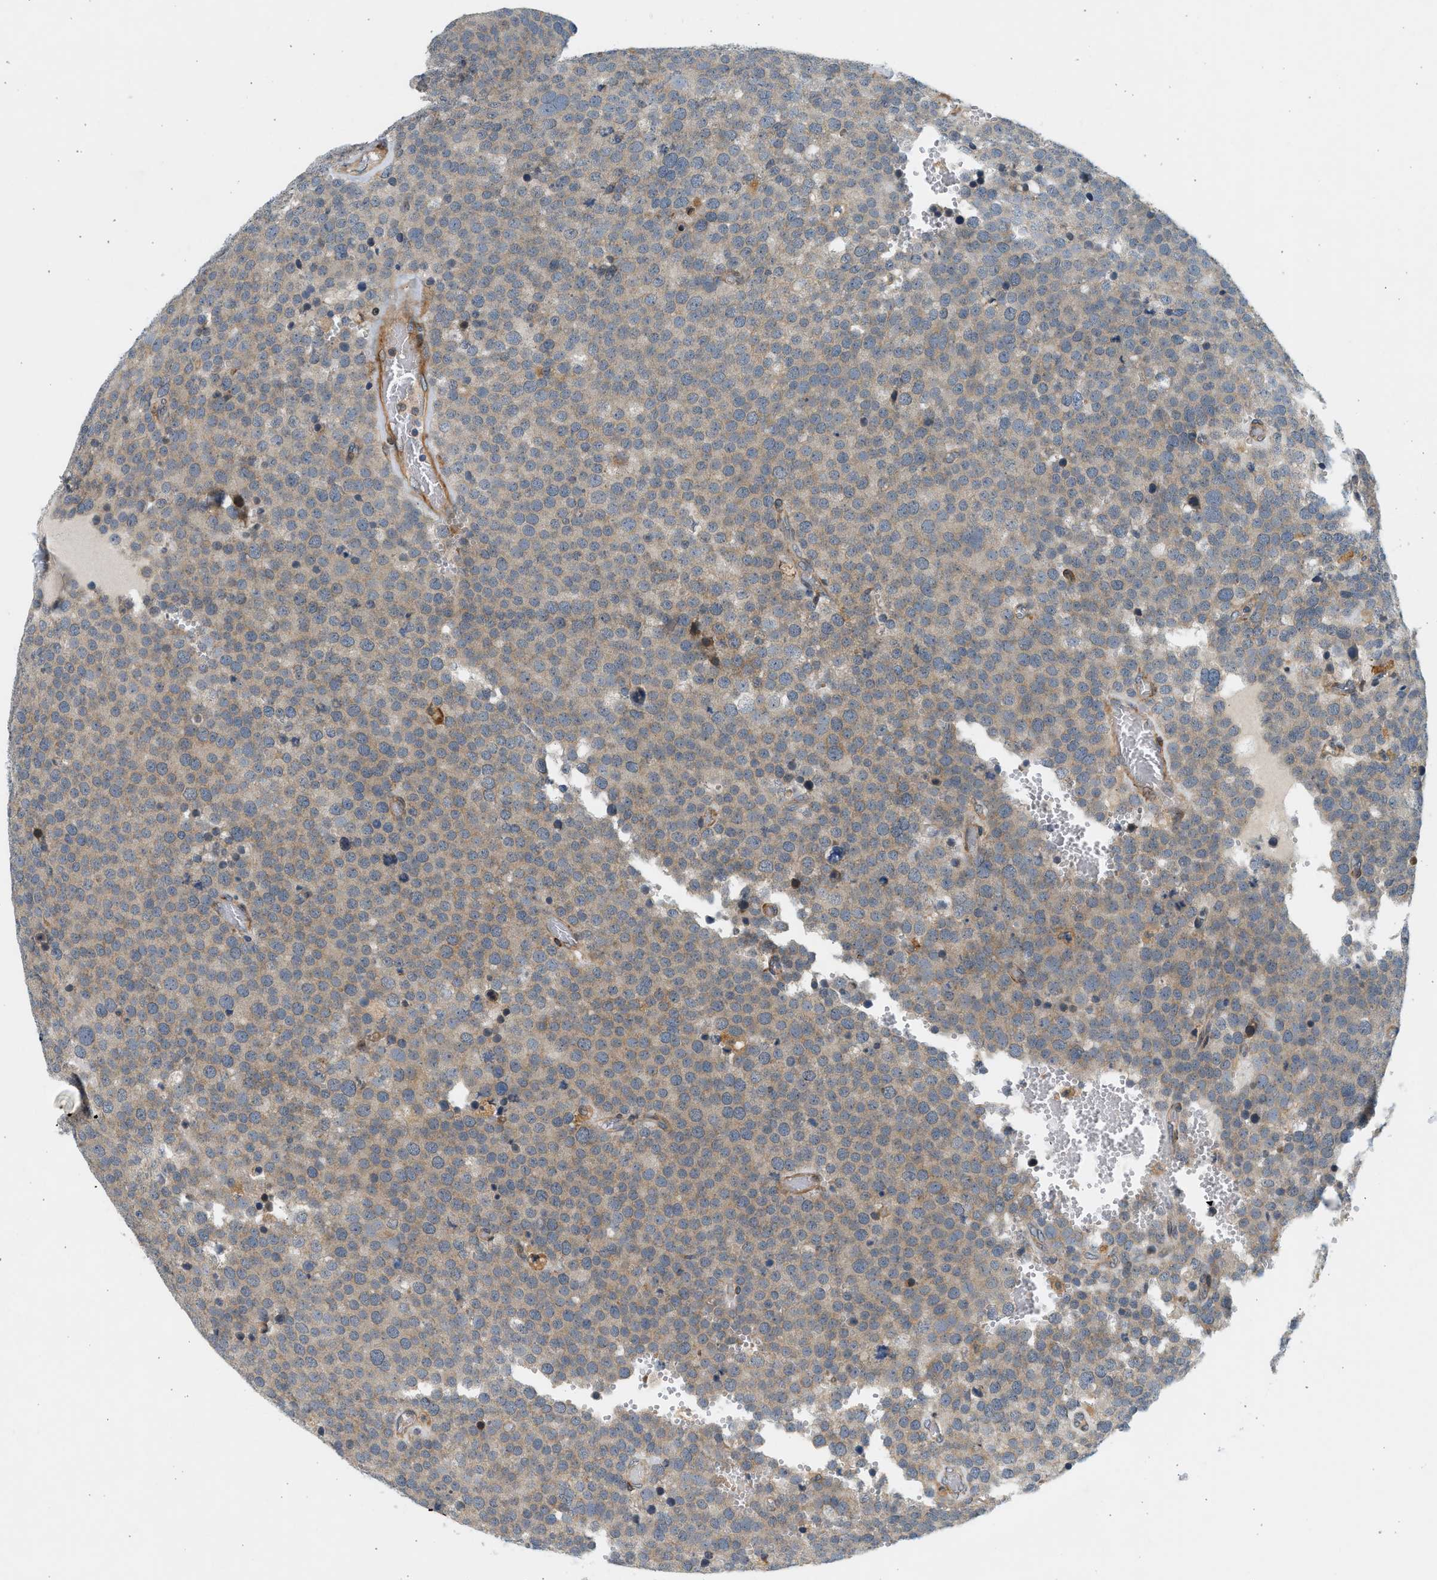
{"staining": {"intensity": "weak", "quantity": "25%-75%", "location": "cytoplasmic/membranous"}, "tissue": "testis cancer", "cell_type": "Tumor cells", "image_type": "cancer", "snomed": [{"axis": "morphology", "description": "Normal tissue, NOS"}, {"axis": "morphology", "description": "Seminoma, NOS"}, {"axis": "topography", "description": "Testis"}], "caption": "A high-resolution histopathology image shows immunohistochemistry (IHC) staining of seminoma (testis), which exhibits weak cytoplasmic/membranous staining in about 25%-75% of tumor cells.", "gene": "KDELR2", "patient": {"sex": "male", "age": 71}}